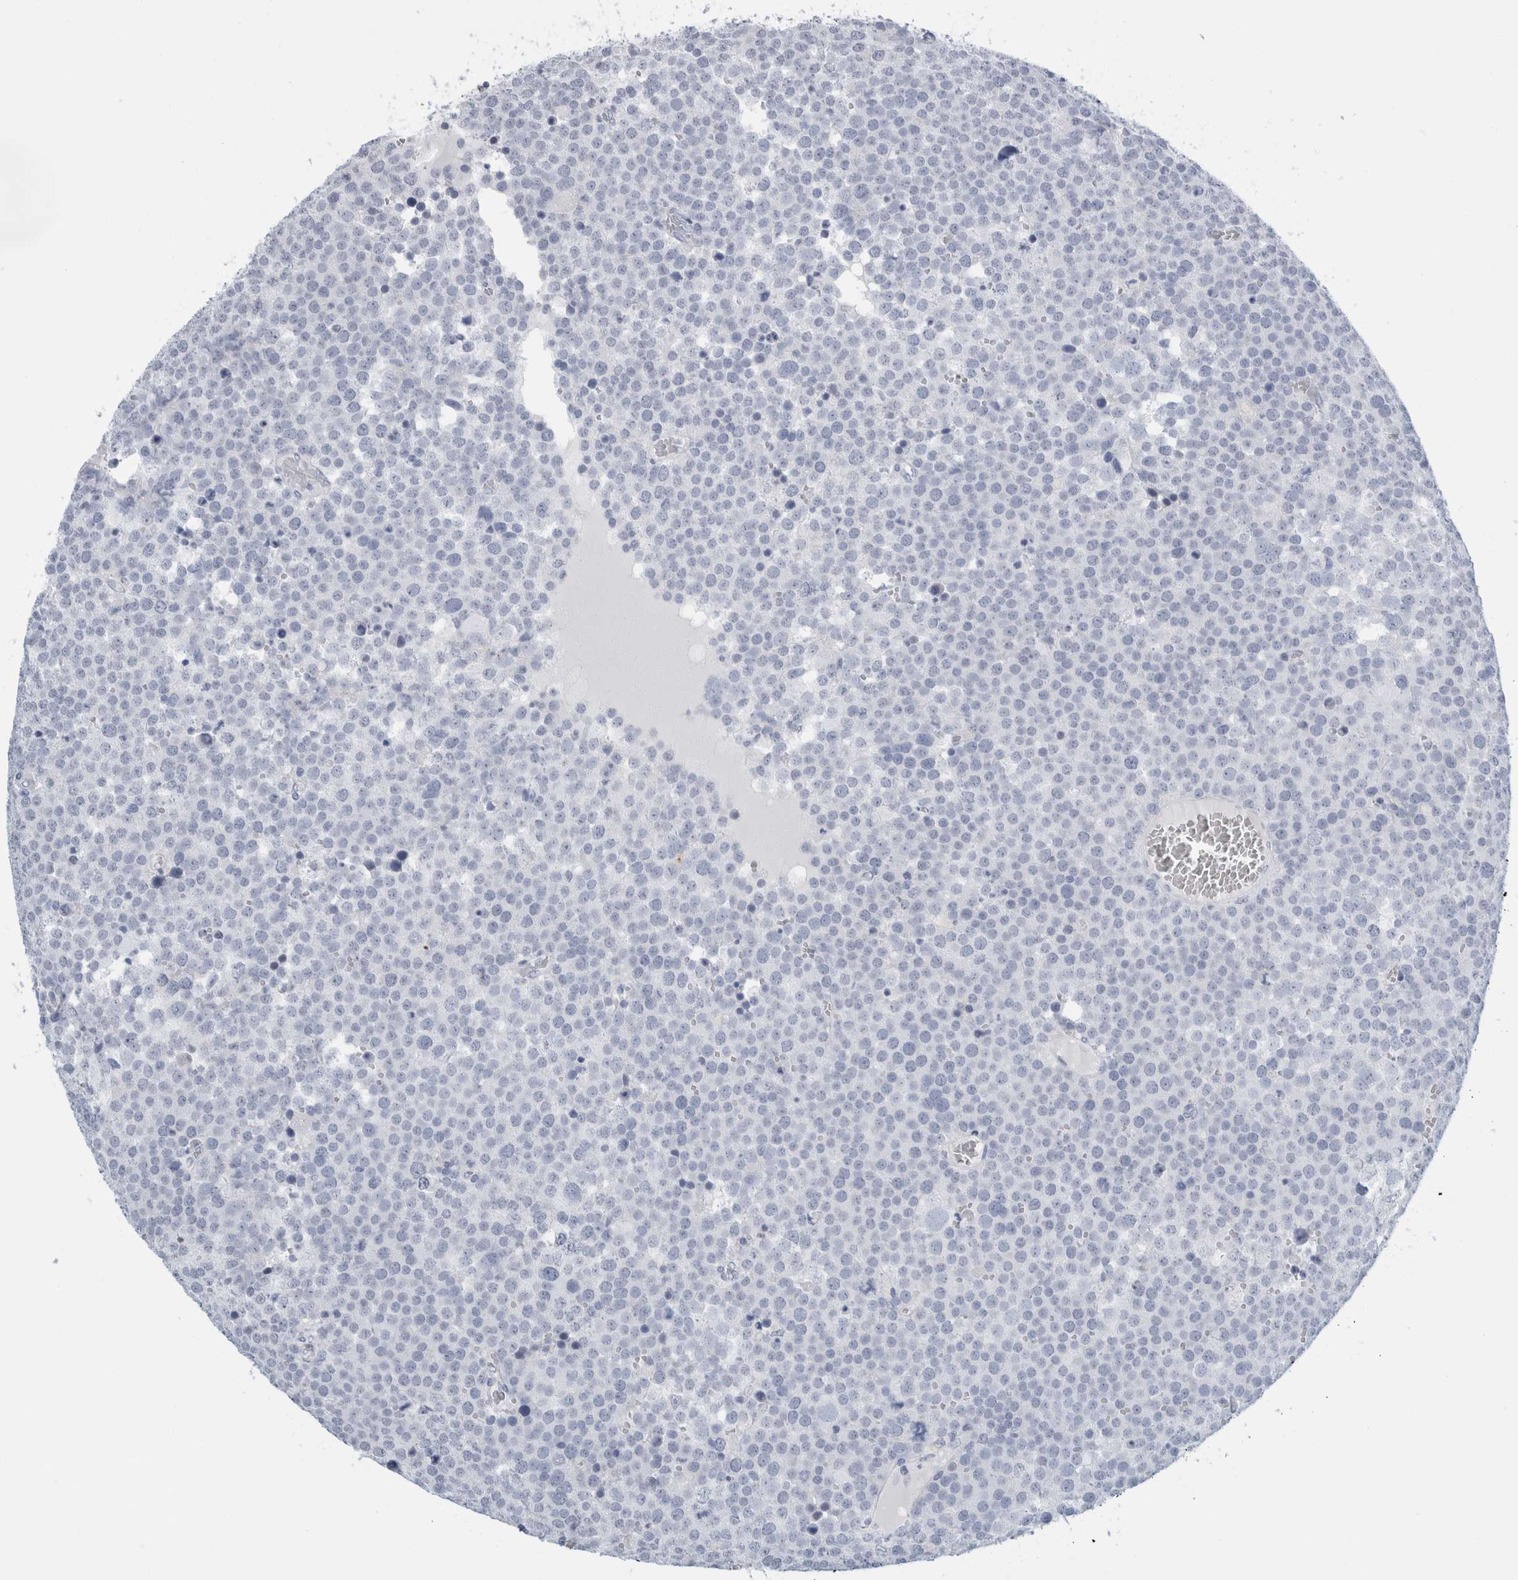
{"staining": {"intensity": "negative", "quantity": "none", "location": "none"}, "tissue": "testis cancer", "cell_type": "Tumor cells", "image_type": "cancer", "snomed": [{"axis": "morphology", "description": "Seminoma, NOS"}, {"axis": "topography", "description": "Testis"}], "caption": "This is an IHC image of human testis cancer (seminoma). There is no staining in tumor cells.", "gene": "RPH3AL", "patient": {"sex": "male", "age": 71}}